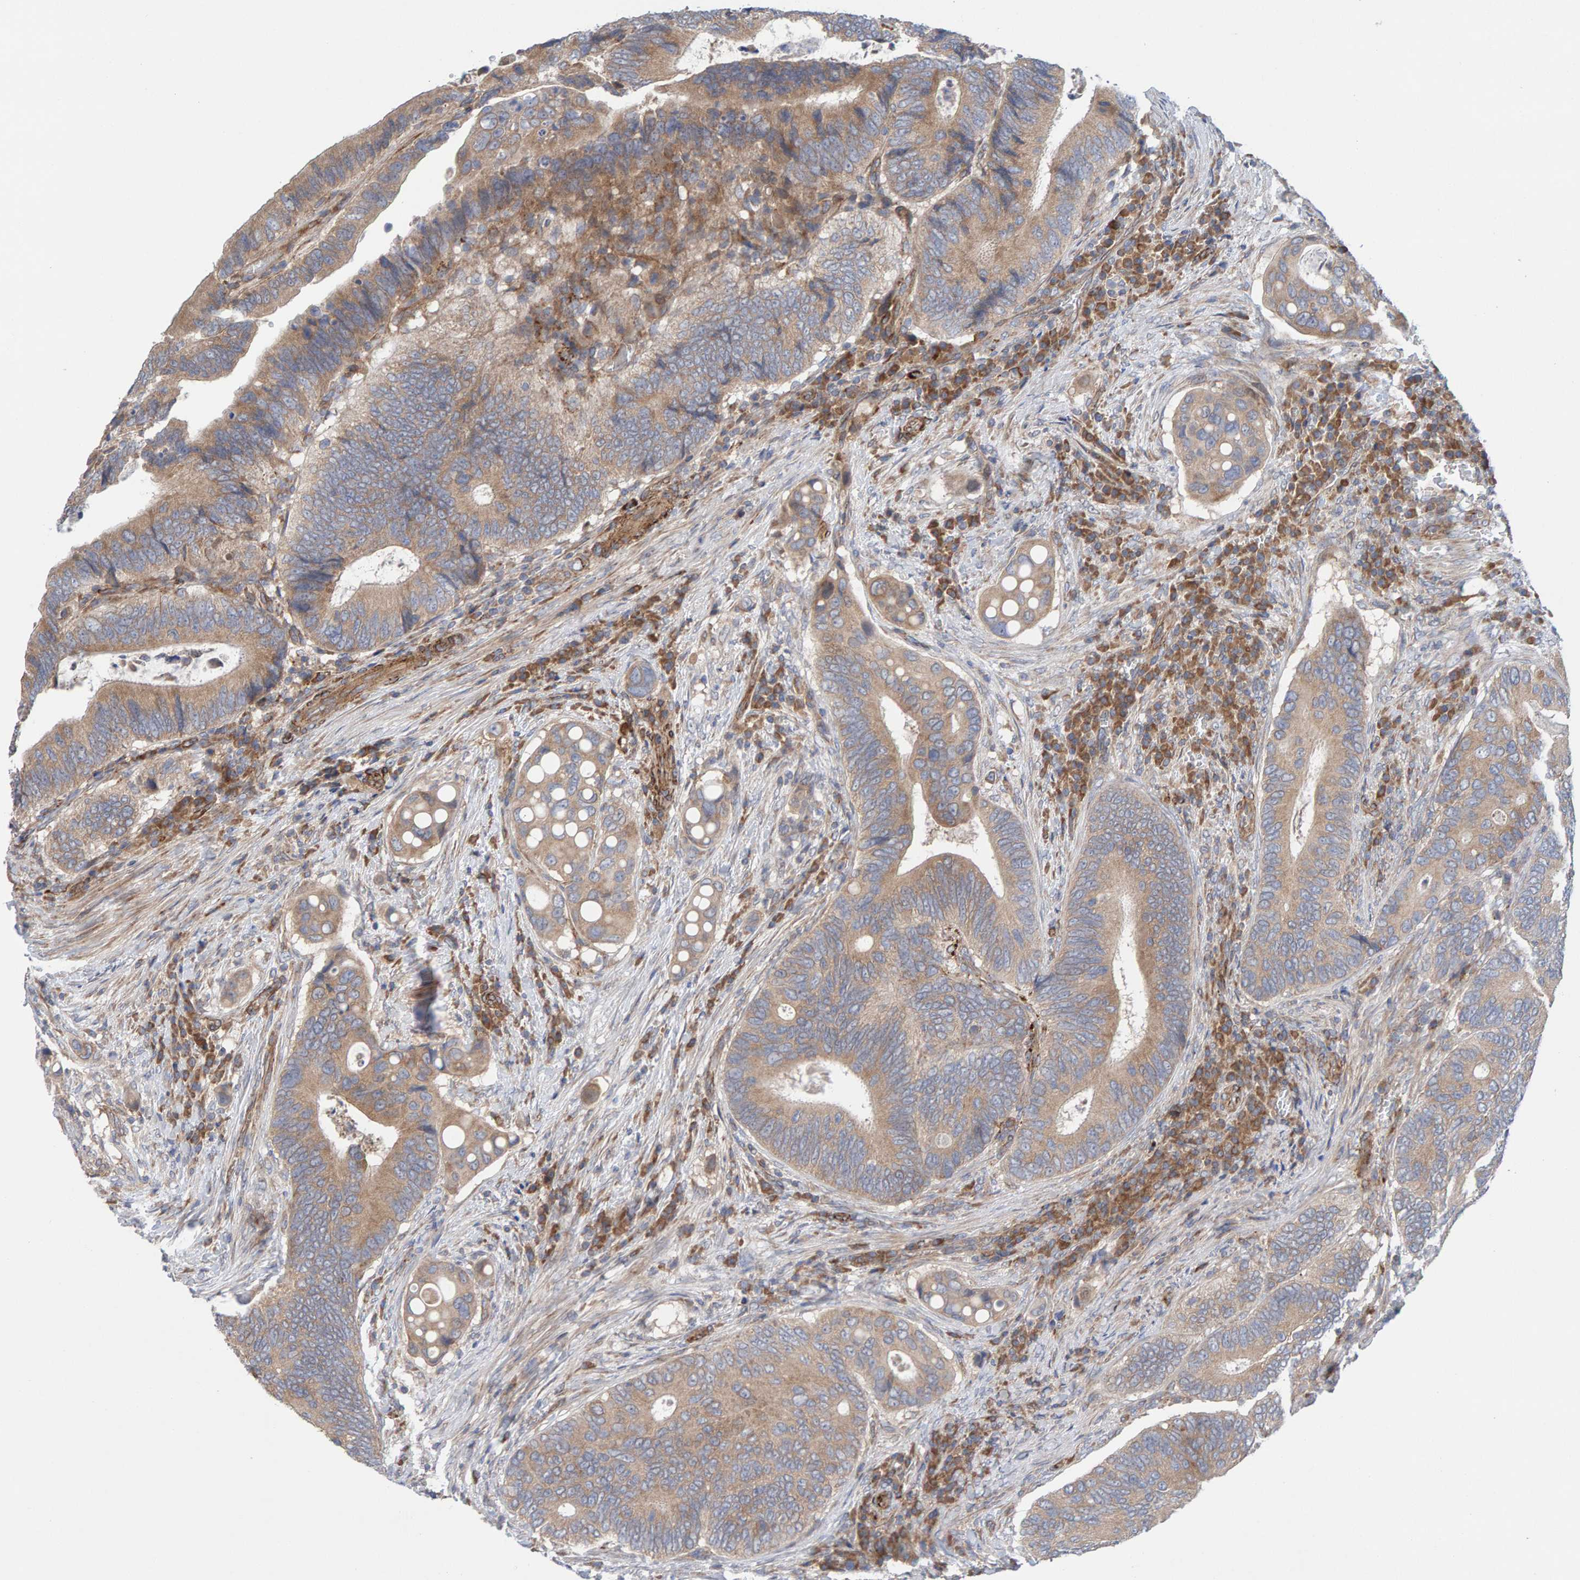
{"staining": {"intensity": "moderate", "quantity": ">75%", "location": "cytoplasmic/membranous"}, "tissue": "colorectal cancer", "cell_type": "Tumor cells", "image_type": "cancer", "snomed": [{"axis": "morphology", "description": "Inflammation, NOS"}, {"axis": "morphology", "description": "Adenocarcinoma, NOS"}, {"axis": "topography", "description": "Colon"}], "caption": "Brown immunohistochemical staining in human colorectal adenocarcinoma displays moderate cytoplasmic/membranous expression in approximately >75% of tumor cells. The protein of interest is stained brown, and the nuclei are stained in blue (DAB IHC with brightfield microscopy, high magnification).", "gene": "CDK5RAP3", "patient": {"sex": "male", "age": 72}}